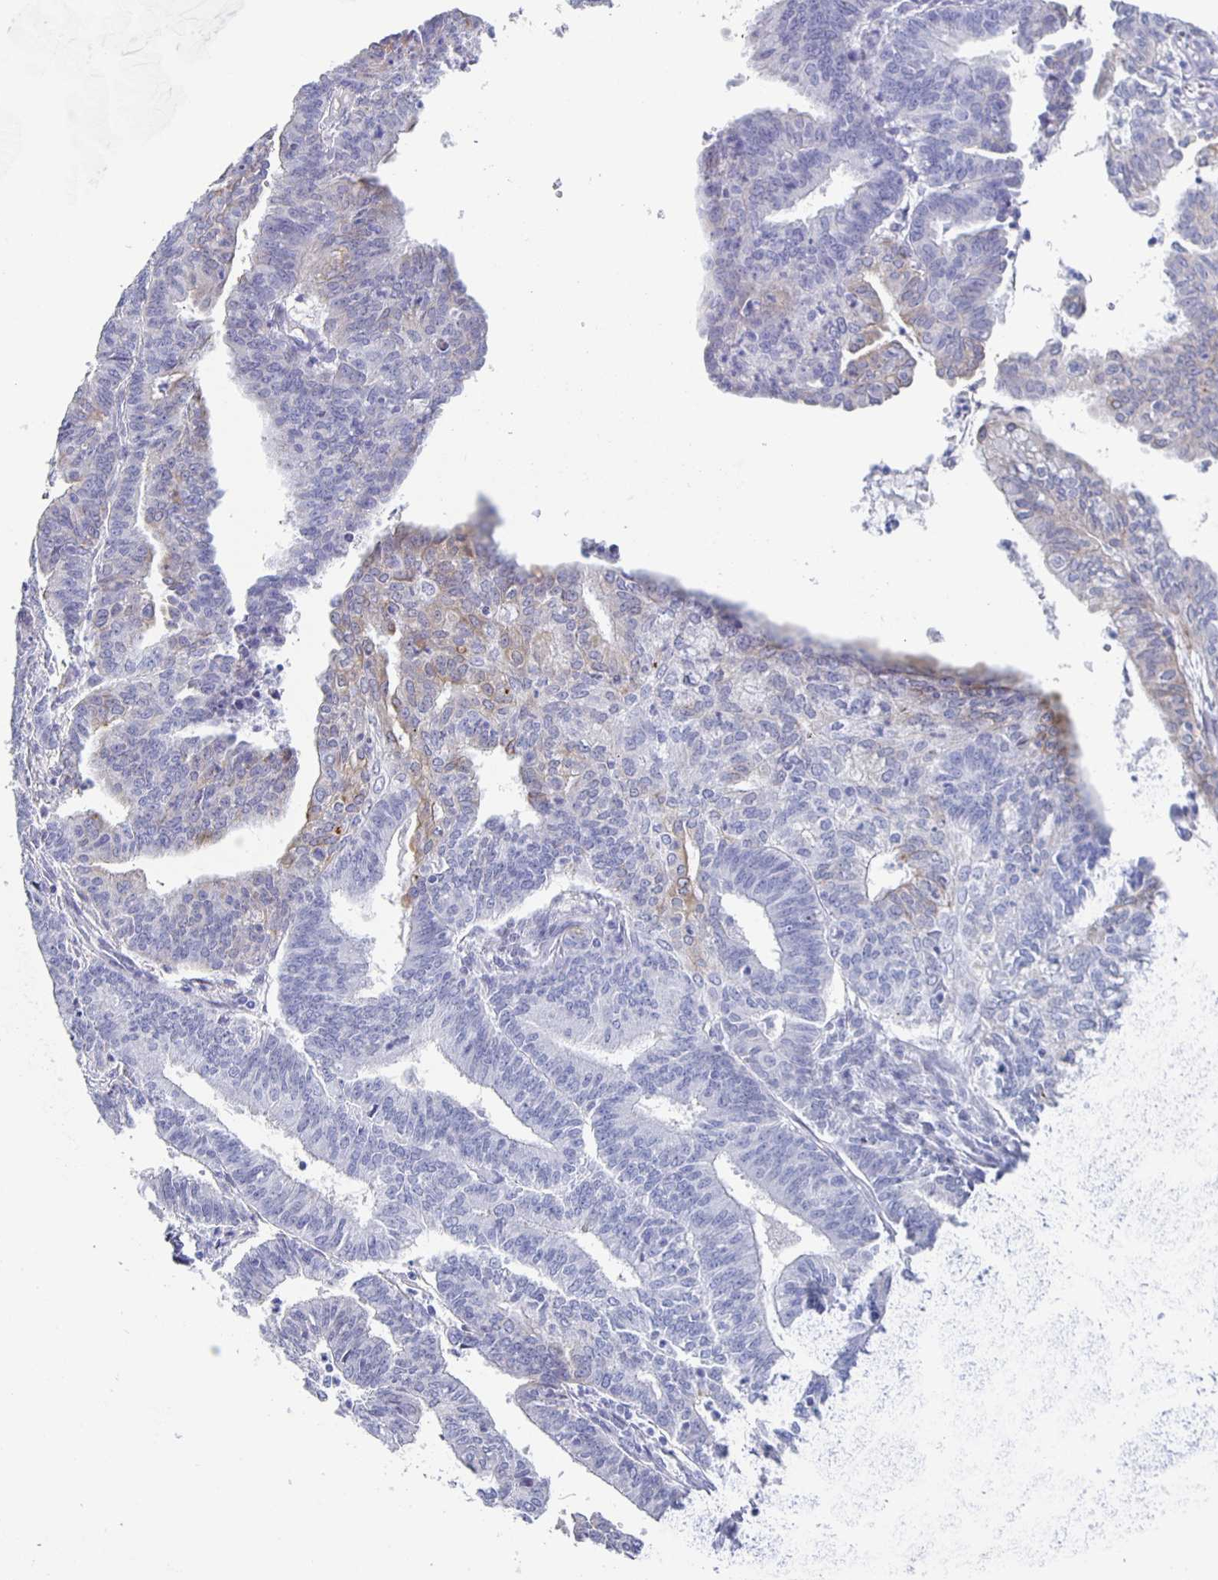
{"staining": {"intensity": "weak", "quantity": "<25%", "location": "cytoplasmic/membranous"}, "tissue": "endometrial cancer", "cell_type": "Tumor cells", "image_type": "cancer", "snomed": [{"axis": "morphology", "description": "Adenocarcinoma, NOS"}, {"axis": "topography", "description": "Endometrium"}], "caption": "A high-resolution micrograph shows immunohistochemistry (IHC) staining of endometrial cancer (adenocarcinoma), which demonstrates no significant expression in tumor cells.", "gene": "CCDC17", "patient": {"sex": "female", "age": 61}}